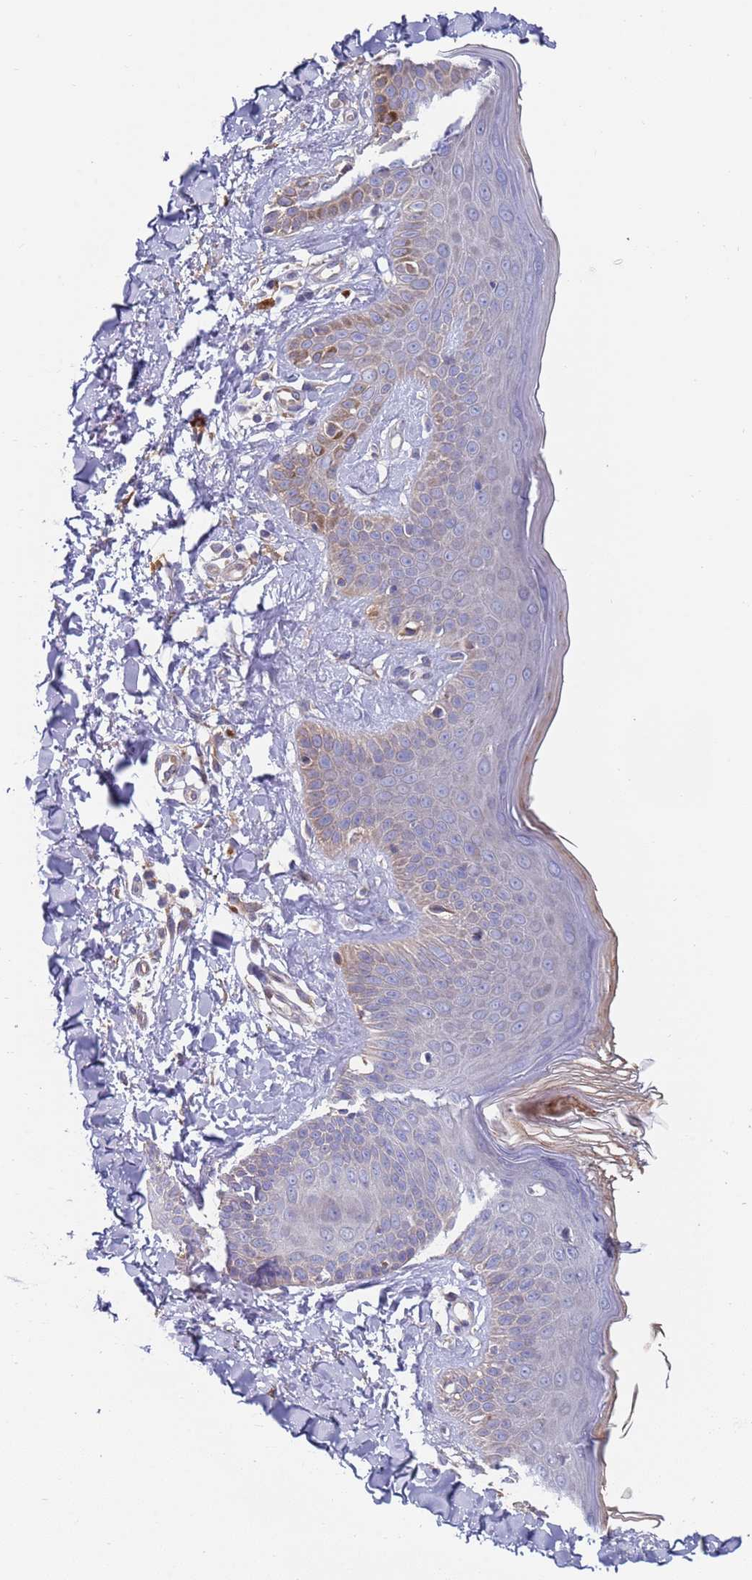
{"staining": {"intensity": "moderate", "quantity": "<25%", "location": "cytoplasmic/membranous"}, "tissue": "skin", "cell_type": "Fibroblasts", "image_type": "normal", "snomed": [{"axis": "morphology", "description": "Normal tissue, NOS"}, {"axis": "topography", "description": "Skin"}], "caption": "Immunohistochemical staining of benign human skin demonstrates moderate cytoplasmic/membranous protein staining in about <25% of fibroblasts. (brown staining indicates protein expression, while blue staining denotes nuclei).", "gene": "MALRD1", "patient": {"sex": "male", "age": 52}}